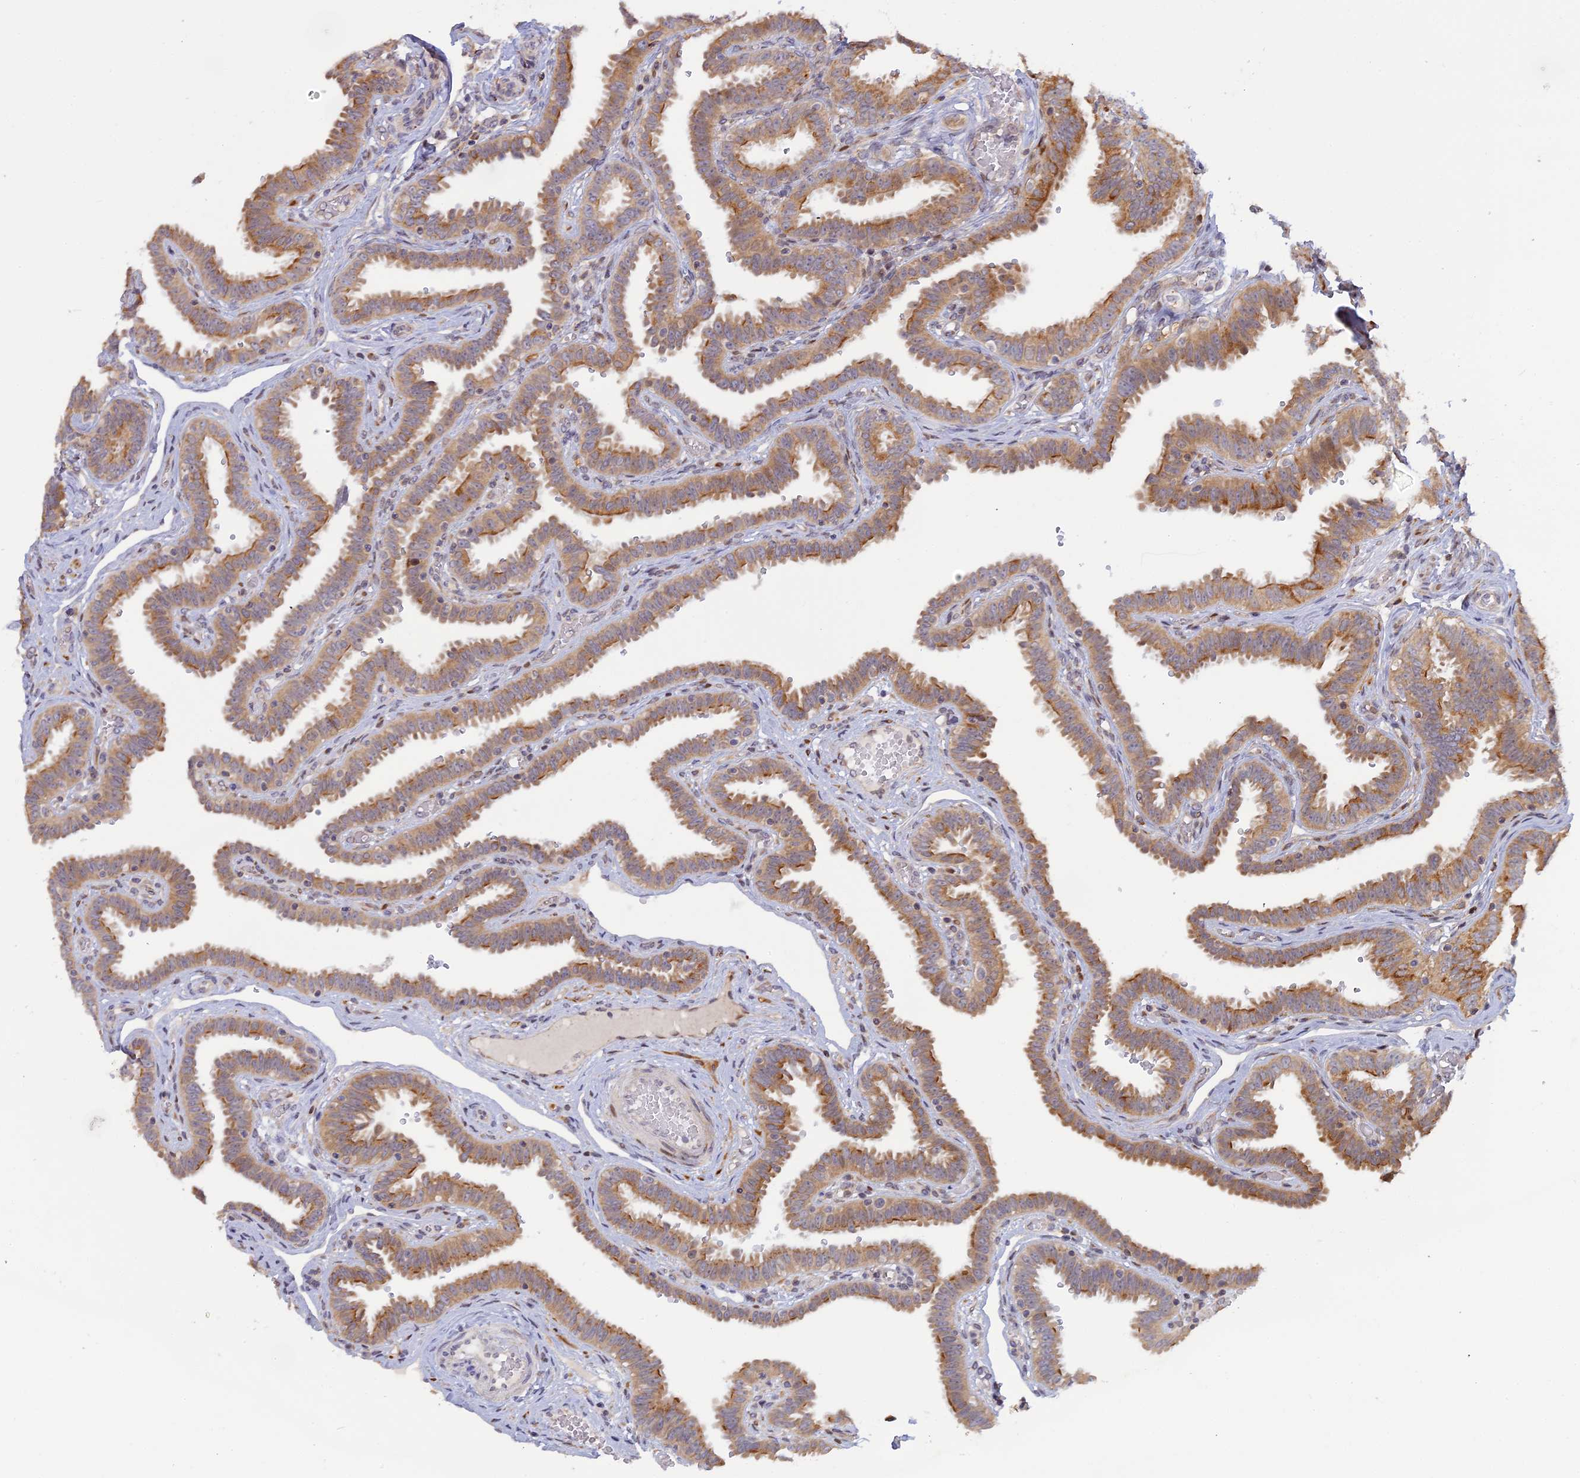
{"staining": {"intensity": "moderate", "quantity": "25%-75%", "location": "cytoplasmic/membranous"}, "tissue": "fallopian tube", "cell_type": "Glandular cells", "image_type": "normal", "snomed": [{"axis": "morphology", "description": "Normal tissue, NOS"}, {"axis": "topography", "description": "Fallopian tube"}], "caption": "This photomicrograph demonstrates normal fallopian tube stained with IHC to label a protein in brown. The cytoplasmic/membranous of glandular cells show moderate positivity for the protein. Nuclei are counter-stained blue.", "gene": "GSKIP", "patient": {"sex": "female", "age": 37}}